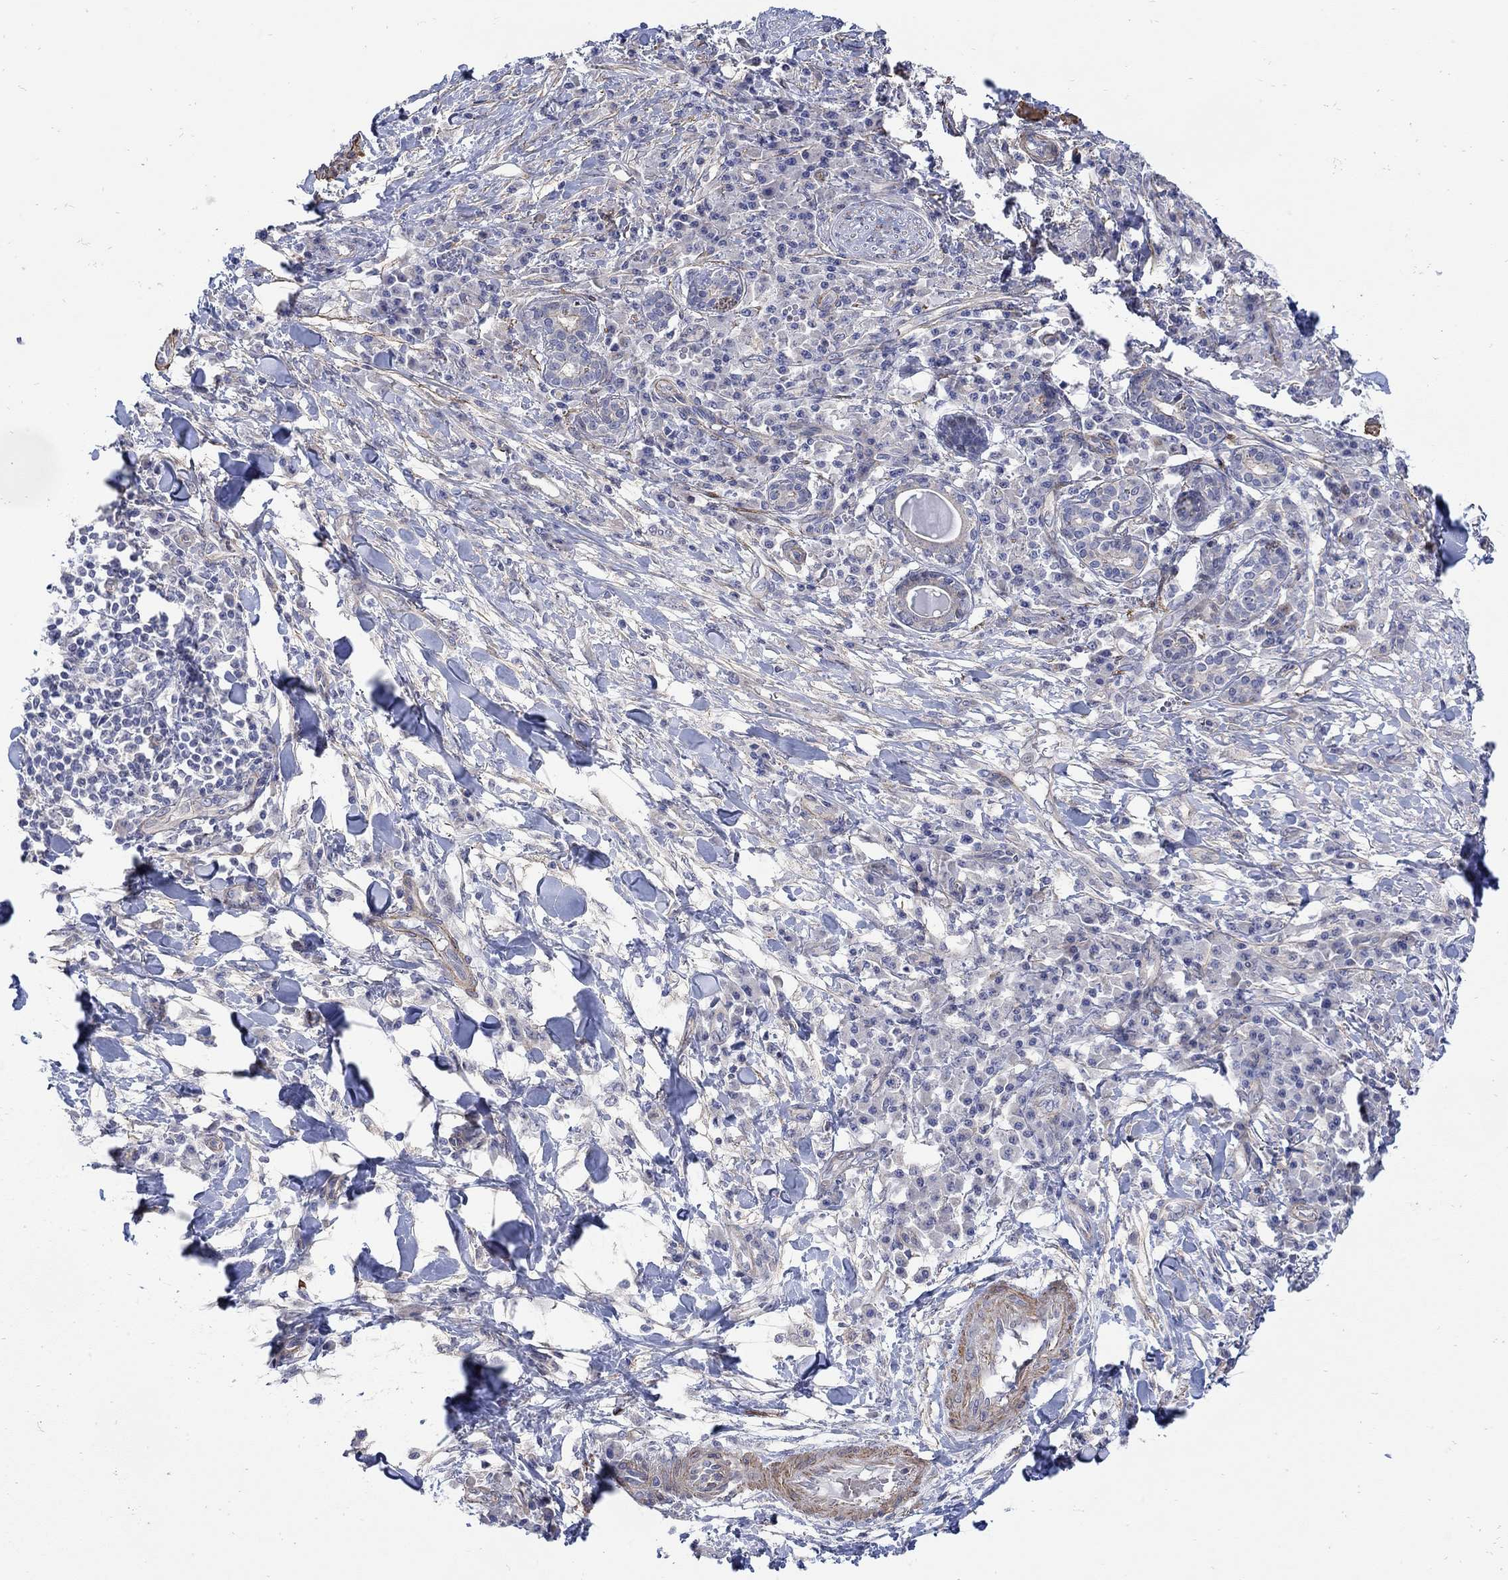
{"staining": {"intensity": "weak", "quantity": "<25%", "location": "cytoplasmic/membranous"}, "tissue": "skin cancer", "cell_type": "Tumor cells", "image_type": "cancer", "snomed": [{"axis": "morphology", "description": "Squamous cell carcinoma, NOS"}, {"axis": "topography", "description": "Skin"}], "caption": "Skin squamous cell carcinoma was stained to show a protein in brown. There is no significant staining in tumor cells.", "gene": "SCN7A", "patient": {"sex": "male", "age": 92}}